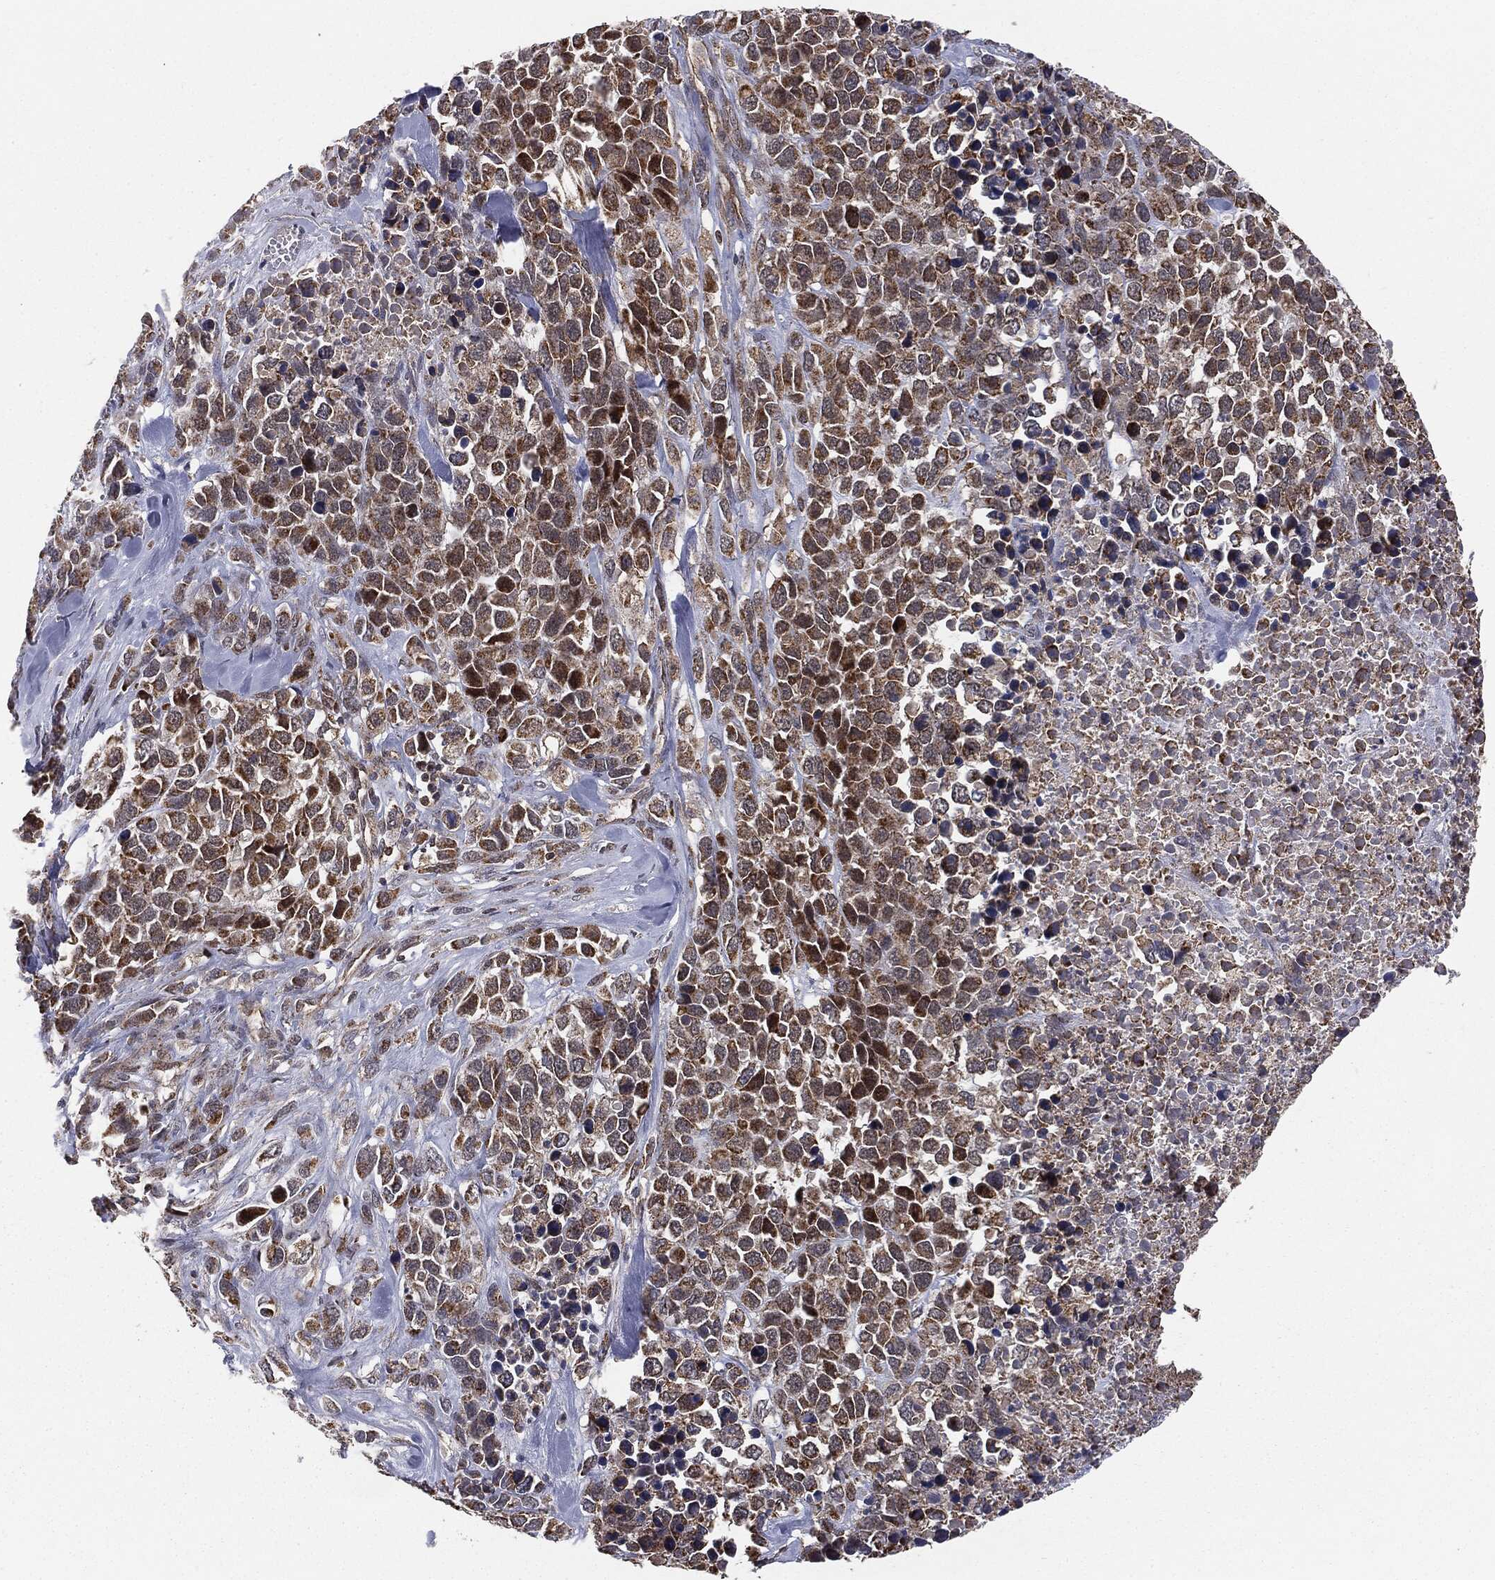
{"staining": {"intensity": "strong", "quantity": "25%-75%", "location": "cytoplasmic/membranous"}, "tissue": "melanoma", "cell_type": "Tumor cells", "image_type": "cancer", "snomed": [{"axis": "morphology", "description": "Malignant melanoma, Metastatic site"}, {"axis": "topography", "description": "Skin"}], "caption": "Immunohistochemistry image of neoplastic tissue: human malignant melanoma (metastatic site) stained using immunohistochemistry demonstrates high levels of strong protein expression localized specifically in the cytoplasmic/membranous of tumor cells, appearing as a cytoplasmic/membranous brown color.", "gene": "MTOR", "patient": {"sex": "male", "age": 84}}